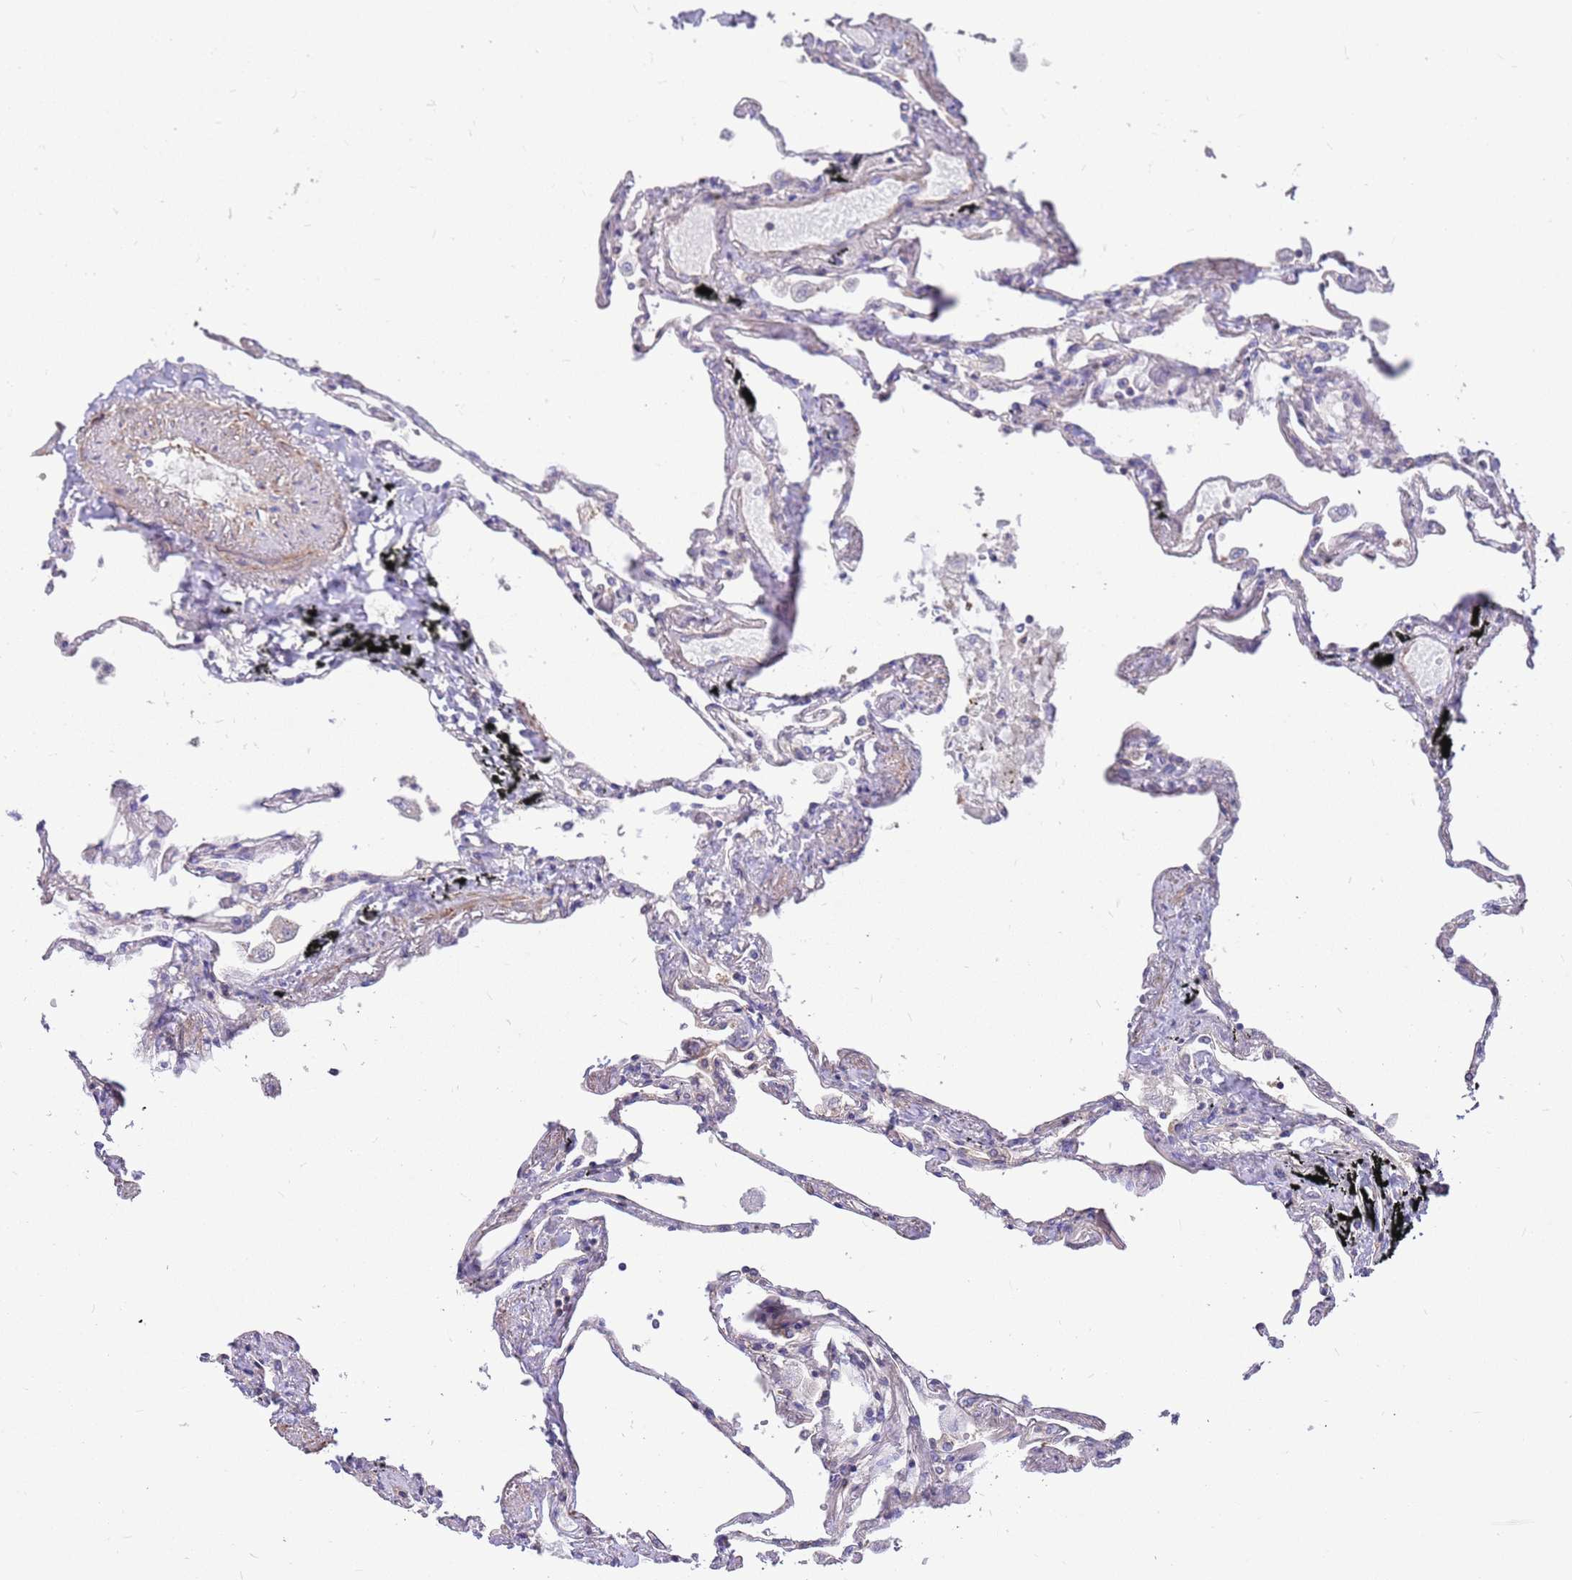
{"staining": {"intensity": "negative", "quantity": "none", "location": "none"}, "tissue": "lung", "cell_type": "Alveolar cells", "image_type": "normal", "snomed": [{"axis": "morphology", "description": "Normal tissue, NOS"}, {"axis": "topography", "description": "Lung"}], "caption": "Lung stained for a protein using IHC exhibits no positivity alveolar cells.", "gene": "MVD", "patient": {"sex": "female", "age": 67}}